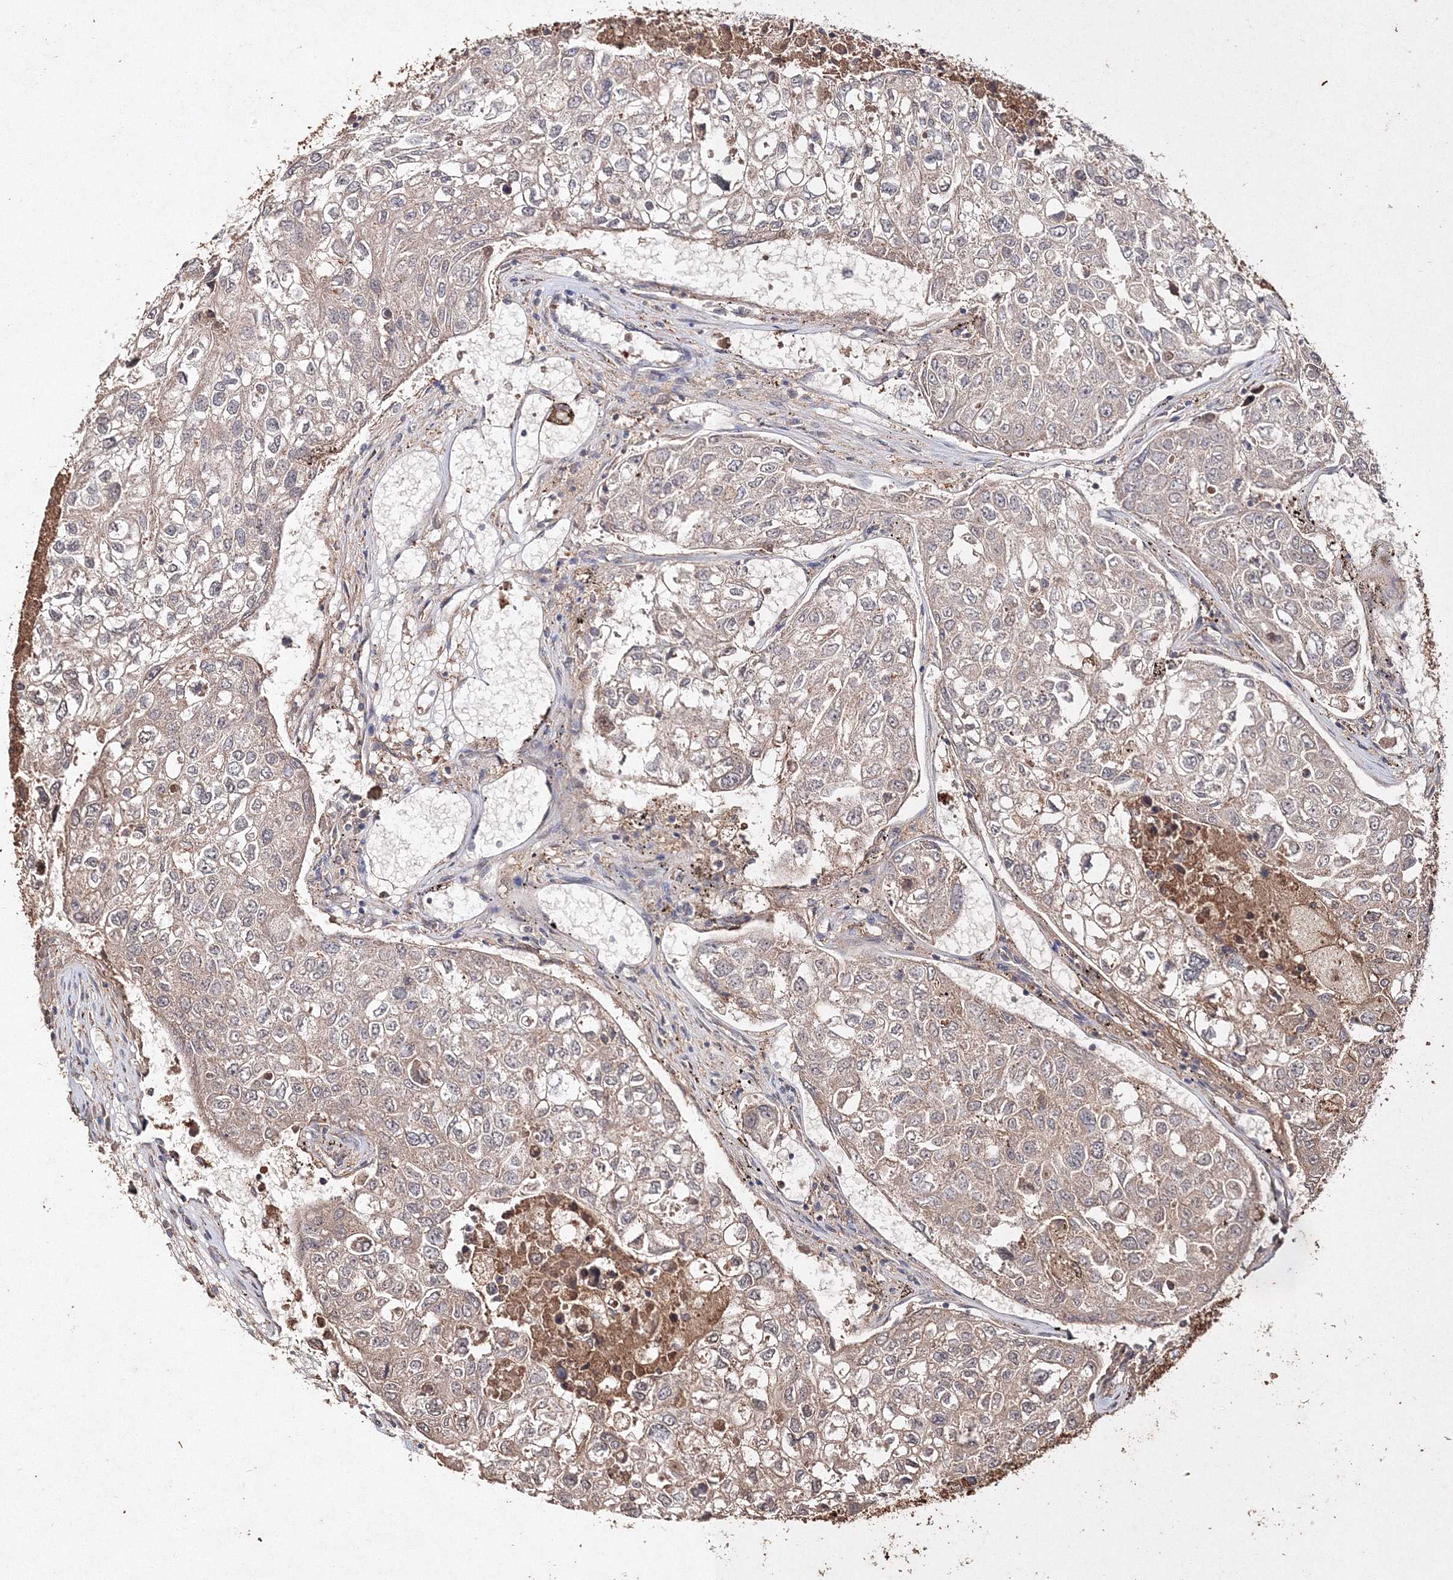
{"staining": {"intensity": "weak", "quantity": "<25%", "location": "cytoplasmic/membranous"}, "tissue": "urothelial cancer", "cell_type": "Tumor cells", "image_type": "cancer", "snomed": [{"axis": "morphology", "description": "Urothelial carcinoma, High grade"}, {"axis": "topography", "description": "Lymph node"}, {"axis": "topography", "description": "Urinary bladder"}], "caption": "Urothelial cancer was stained to show a protein in brown. There is no significant positivity in tumor cells.", "gene": "S100A11", "patient": {"sex": "male", "age": 51}}